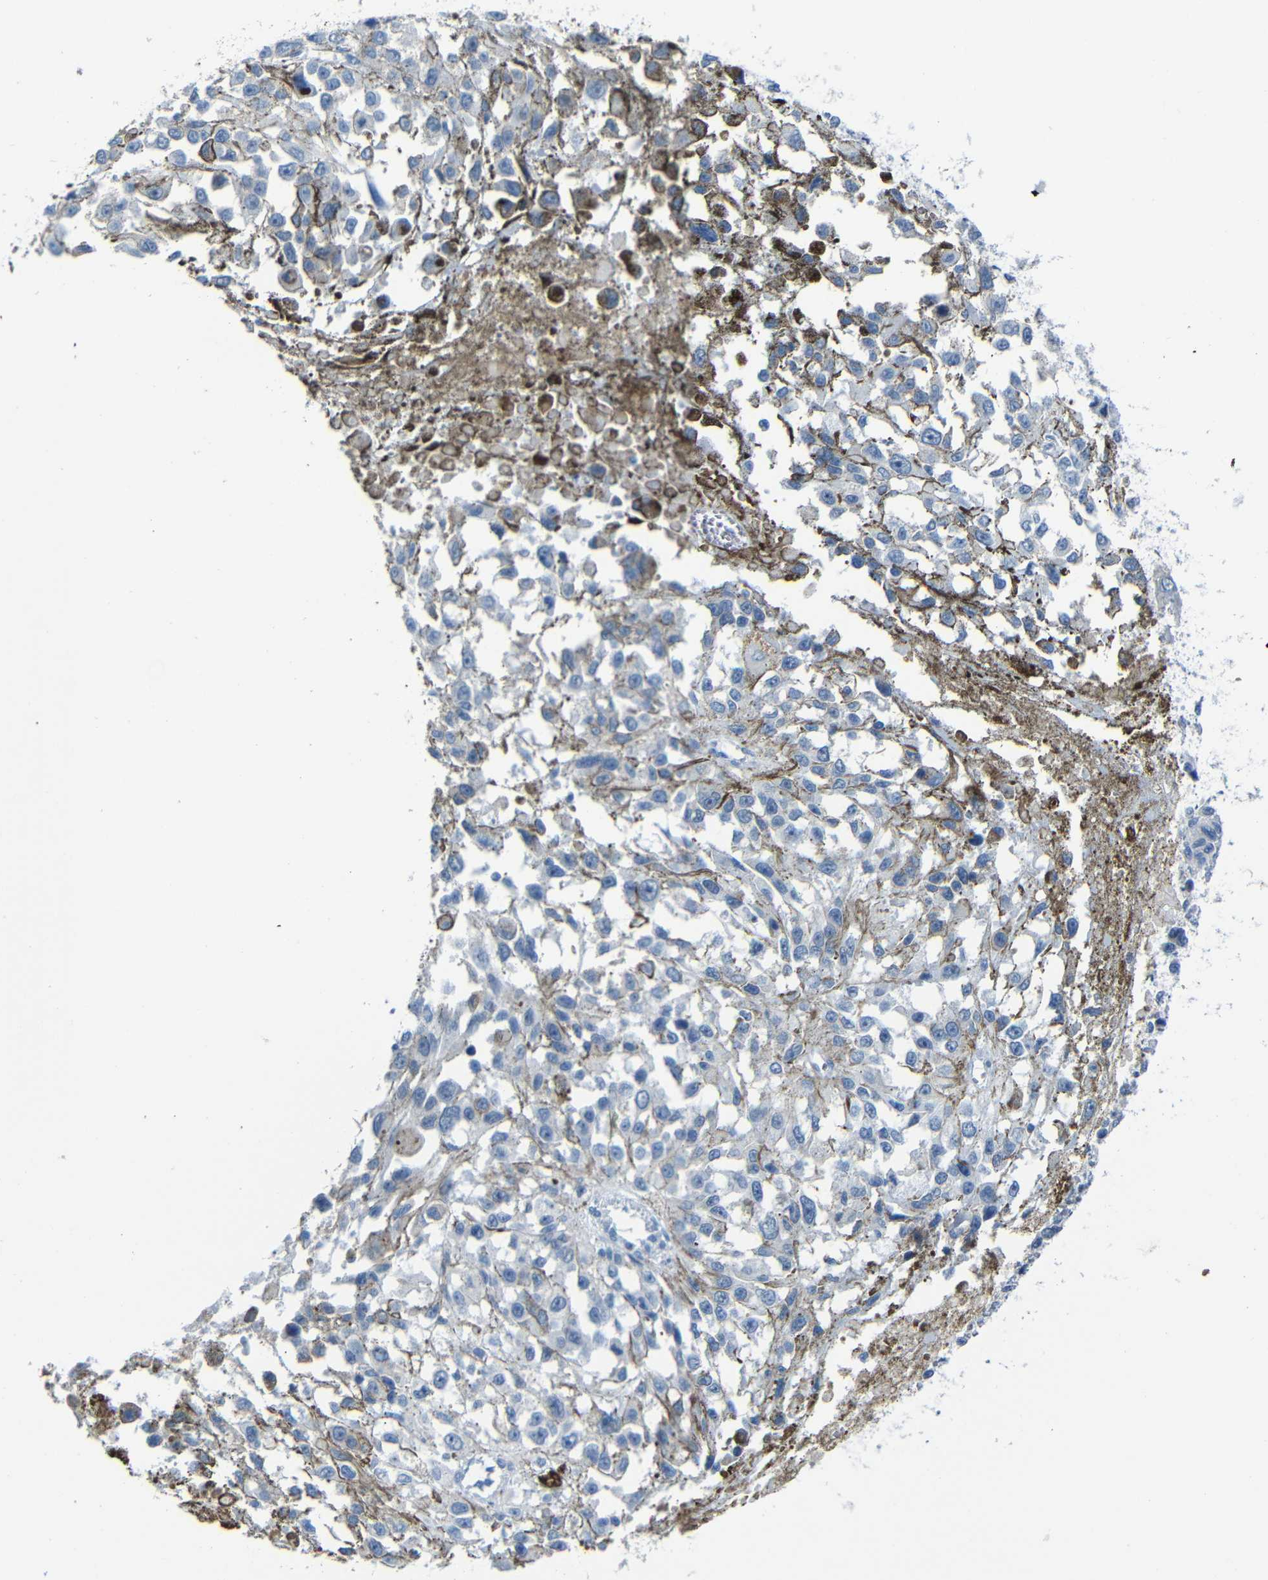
{"staining": {"intensity": "negative", "quantity": "none", "location": "none"}, "tissue": "melanoma", "cell_type": "Tumor cells", "image_type": "cancer", "snomed": [{"axis": "morphology", "description": "Malignant melanoma, Metastatic site"}, {"axis": "topography", "description": "Lymph node"}], "caption": "An image of human melanoma is negative for staining in tumor cells.", "gene": "ANK3", "patient": {"sex": "male", "age": 59}}